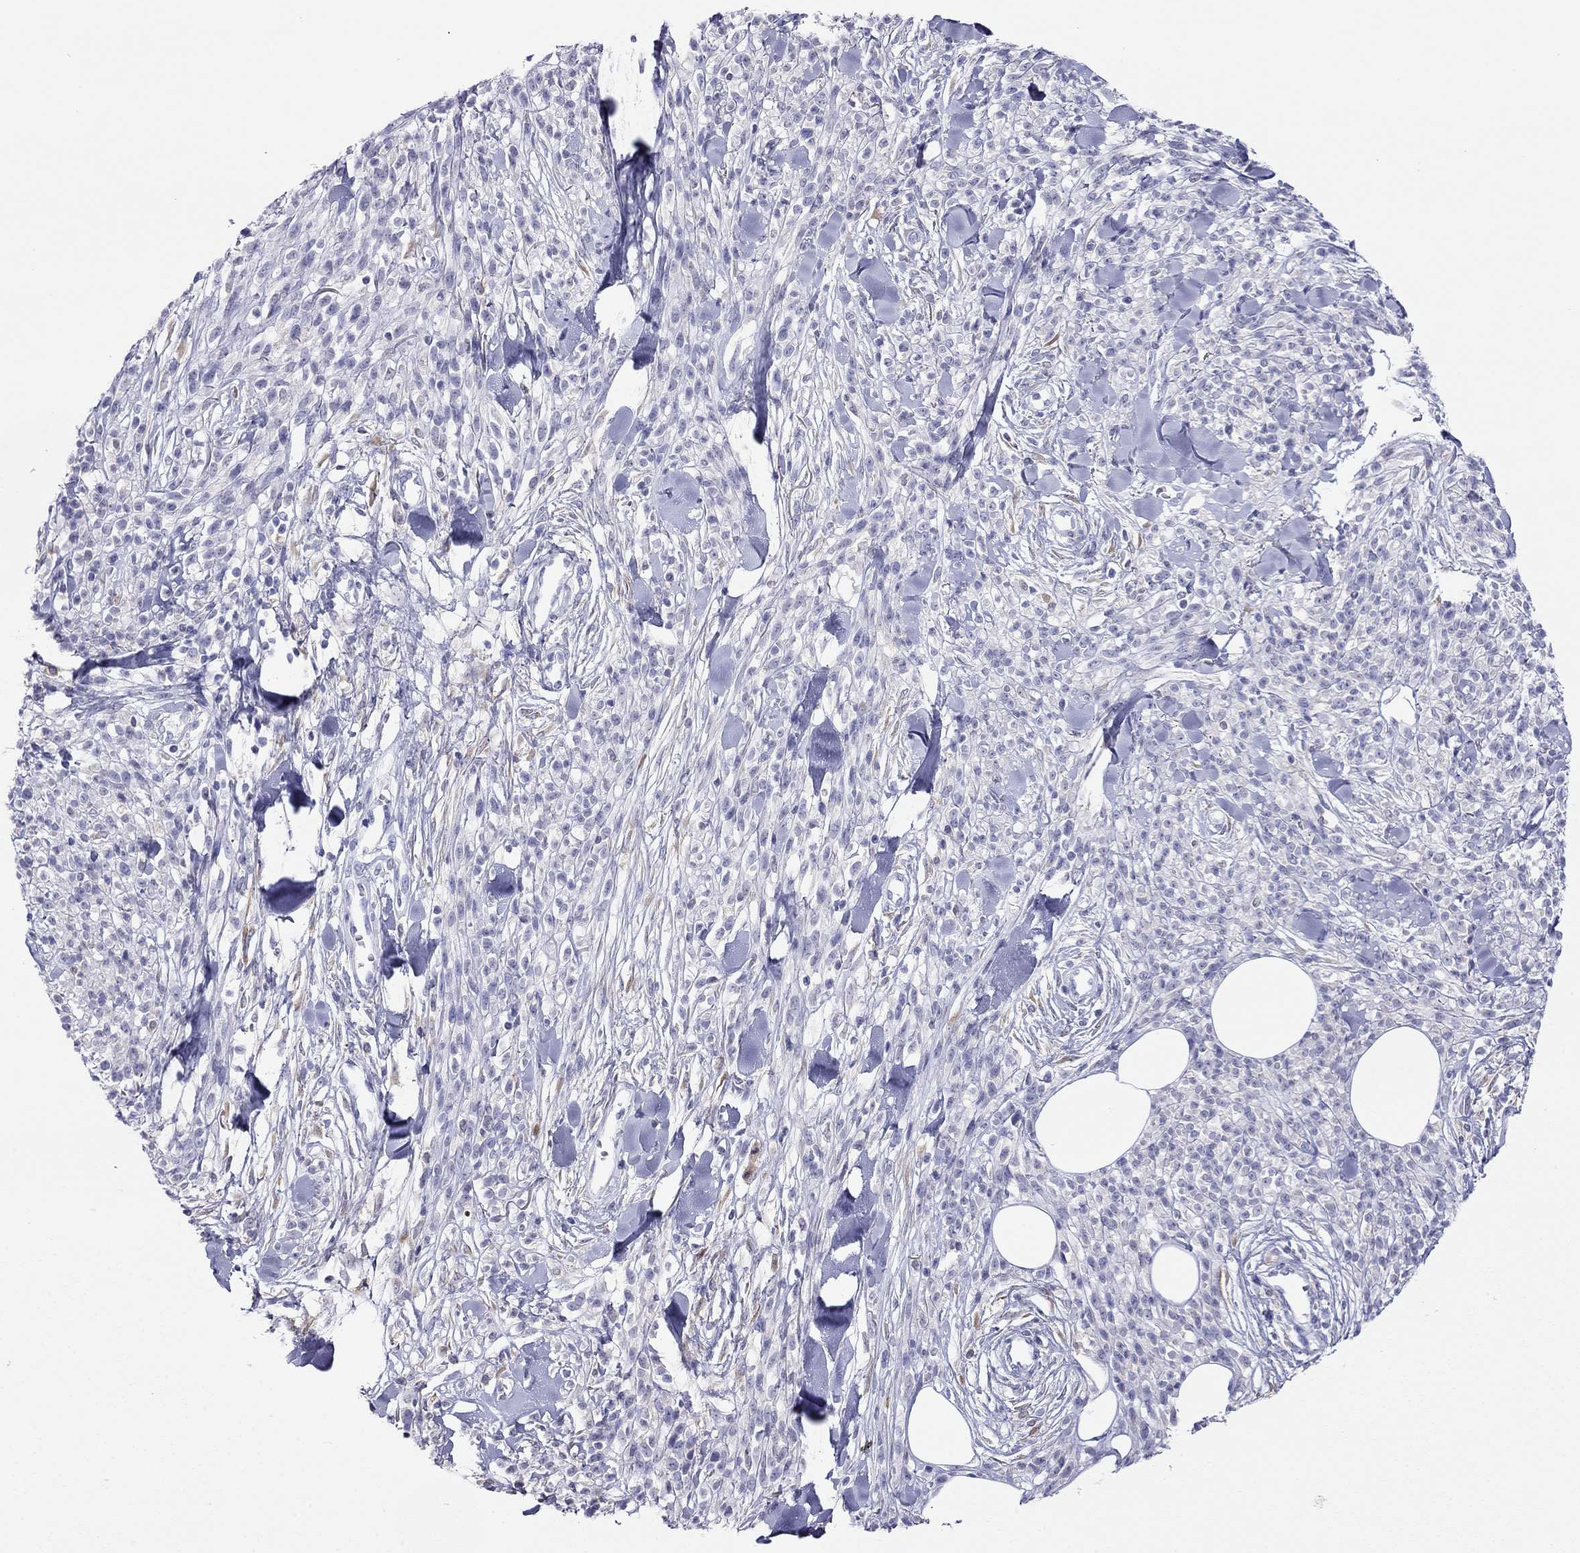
{"staining": {"intensity": "negative", "quantity": "none", "location": "none"}, "tissue": "melanoma", "cell_type": "Tumor cells", "image_type": "cancer", "snomed": [{"axis": "morphology", "description": "Malignant melanoma, NOS"}, {"axis": "topography", "description": "Skin"}, {"axis": "topography", "description": "Skin of trunk"}], "caption": "Melanoma stained for a protein using immunohistochemistry shows no positivity tumor cells.", "gene": "SLC46A2", "patient": {"sex": "male", "age": 74}}